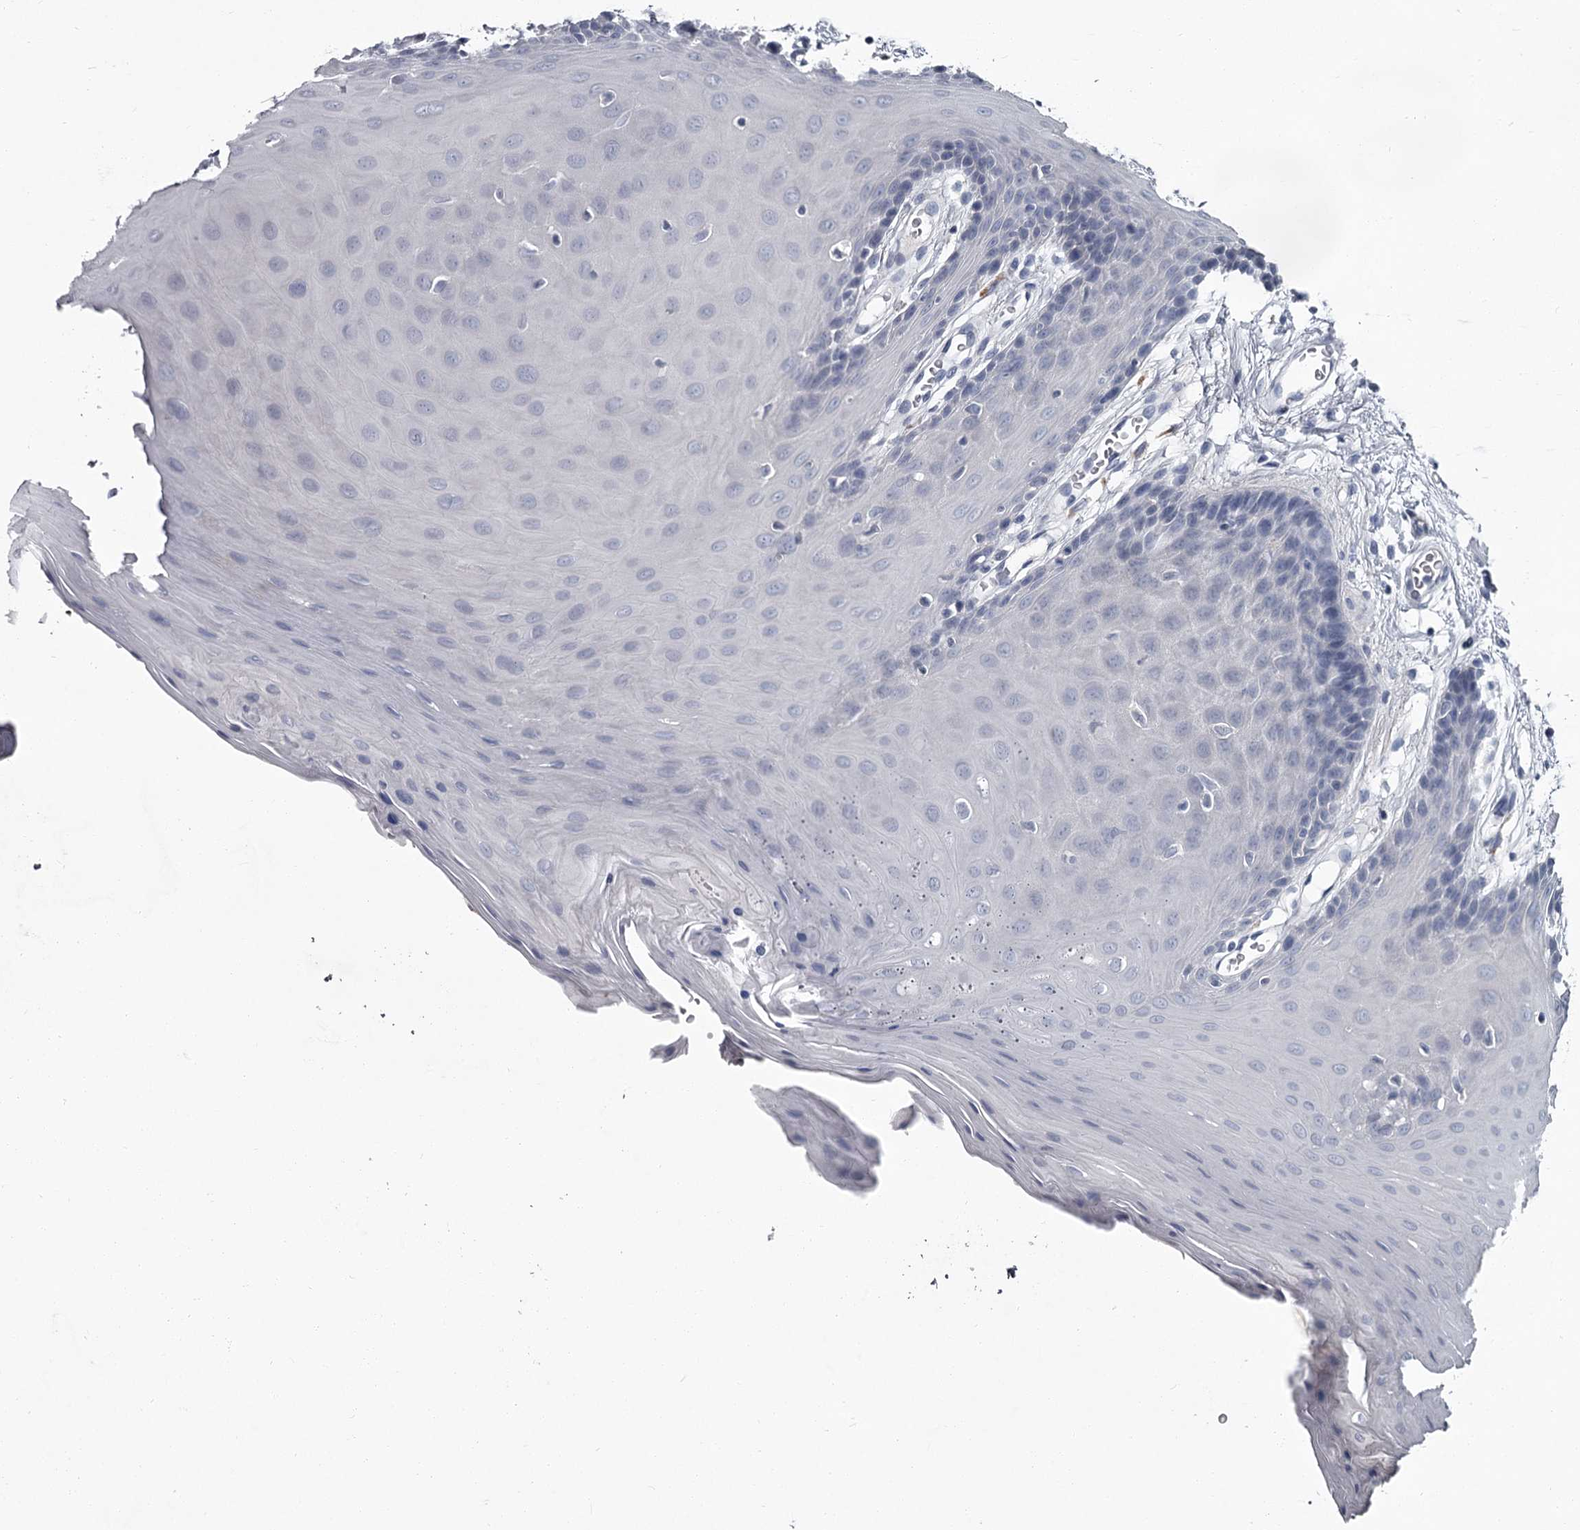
{"staining": {"intensity": "negative", "quantity": "none", "location": "none"}, "tissue": "oral mucosa", "cell_type": "Squamous epithelial cells", "image_type": "normal", "snomed": [{"axis": "morphology", "description": "Normal tissue, NOS"}, {"axis": "morphology", "description": "Squamous cell carcinoma, NOS"}, {"axis": "topography", "description": "Skeletal muscle"}, {"axis": "topography", "description": "Oral tissue"}, {"axis": "topography", "description": "Salivary gland"}, {"axis": "topography", "description": "Head-Neck"}], "caption": "Immunohistochemistry (IHC) of benign oral mucosa exhibits no staining in squamous epithelial cells.", "gene": "DAO", "patient": {"sex": "male", "age": 54}}